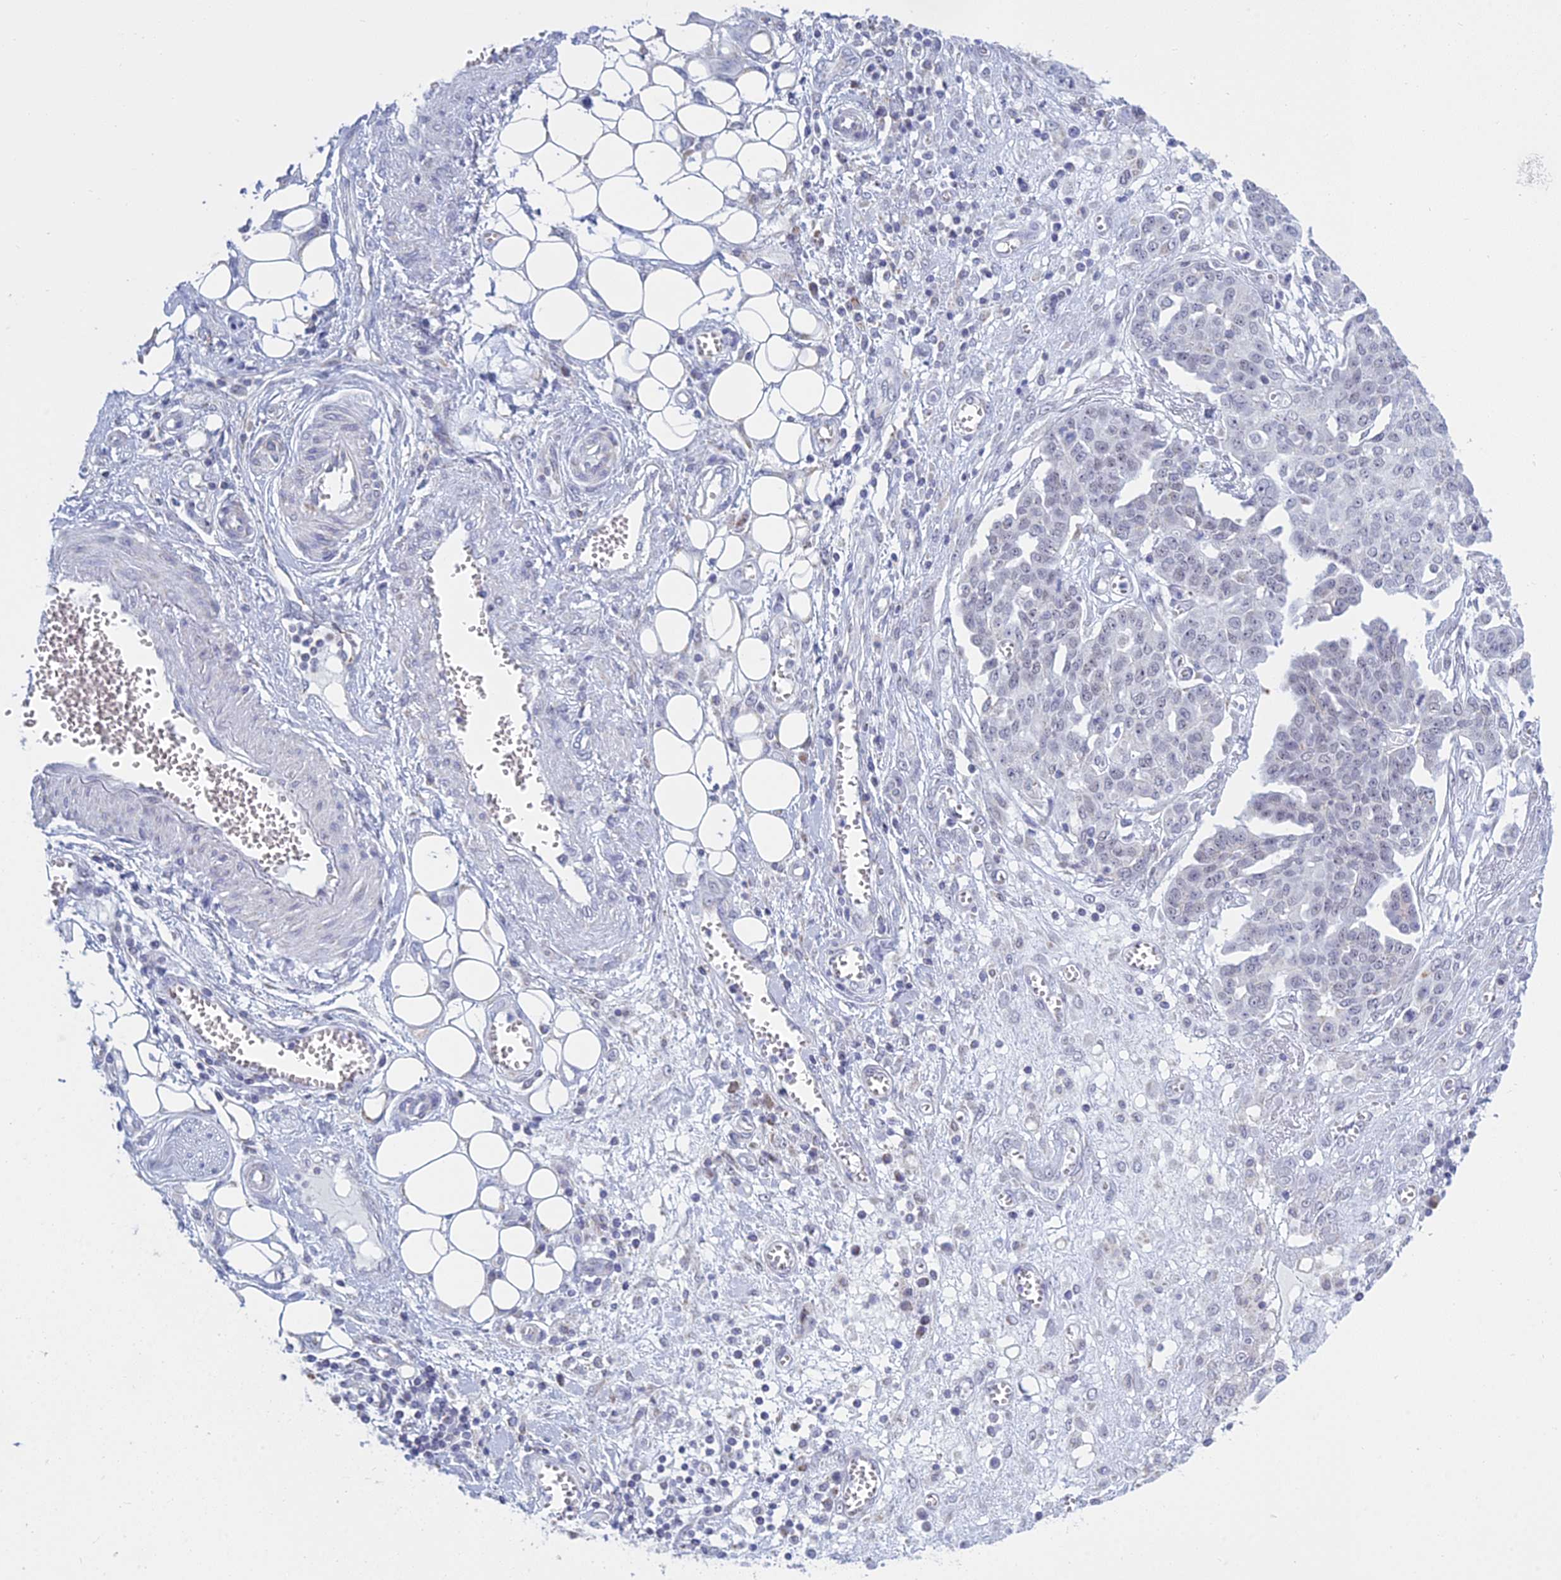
{"staining": {"intensity": "negative", "quantity": "none", "location": "none"}, "tissue": "ovarian cancer", "cell_type": "Tumor cells", "image_type": "cancer", "snomed": [{"axis": "morphology", "description": "Cystadenocarcinoma, serous, NOS"}, {"axis": "topography", "description": "Soft tissue"}, {"axis": "topography", "description": "Ovary"}], "caption": "This is a photomicrograph of immunohistochemistry (IHC) staining of ovarian cancer, which shows no expression in tumor cells. Nuclei are stained in blue.", "gene": "KLF14", "patient": {"sex": "female", "age": 57}}